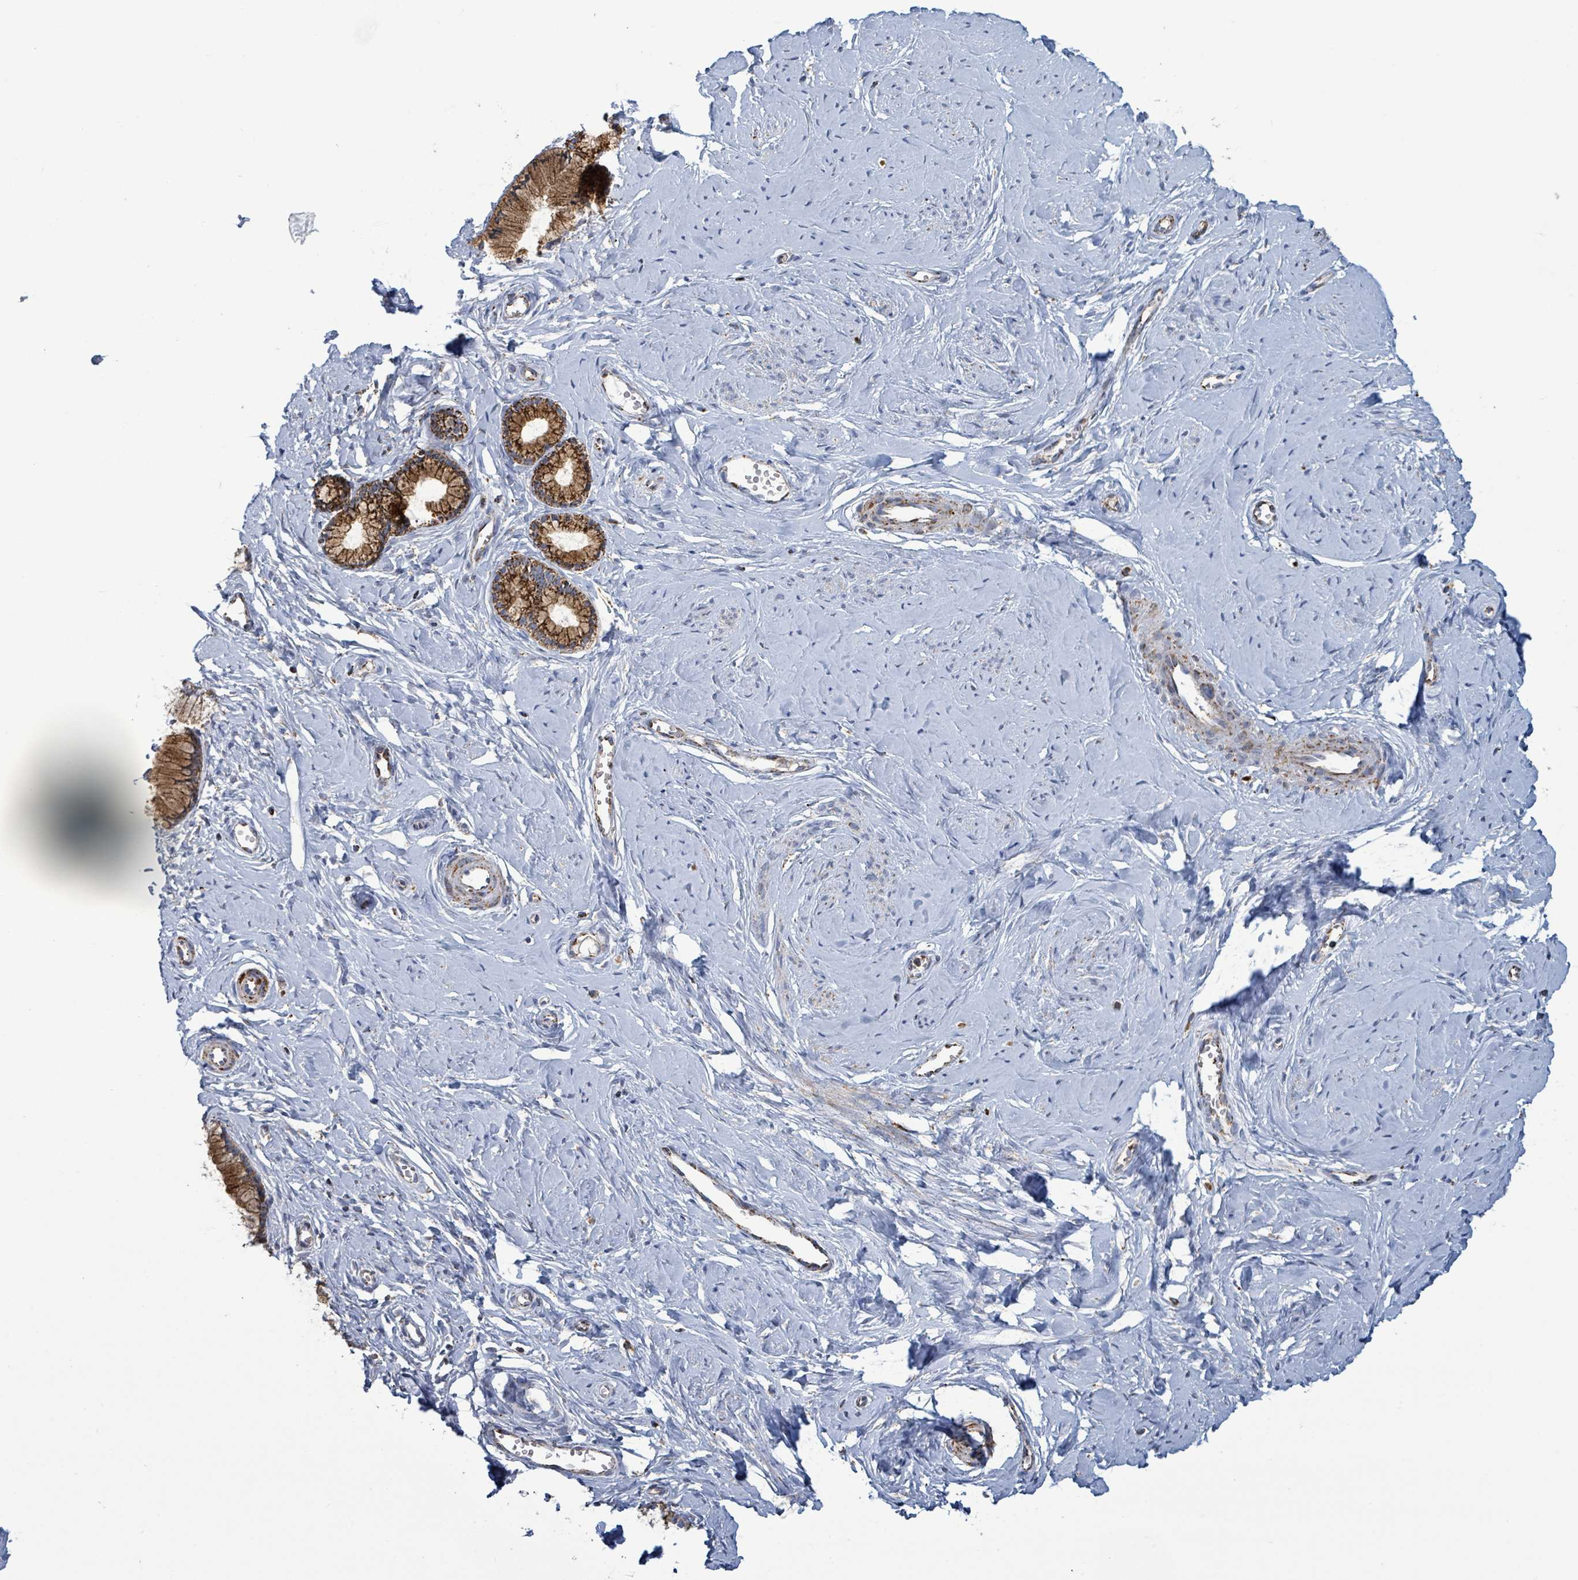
{"staining": {"intensity": "strong", "quantity": ">75%", "location": "cytoplasmic/membranous"}, "tissue": "cervix", "cell_type": "Glandular cells", "image_type": "normal", "snomed": [{"axis": "morphology", "description": "Normal tissue, NOS"}, {"axis": "topography", "description": "Cervix"}], "caption": "A high amount of strong cytoplasmic/membranous staining is present in about >75% of glandular cells in unremarkable cervix.", "gene": "SUCLG2", "patient": {"sex": "female", "age": 40}}